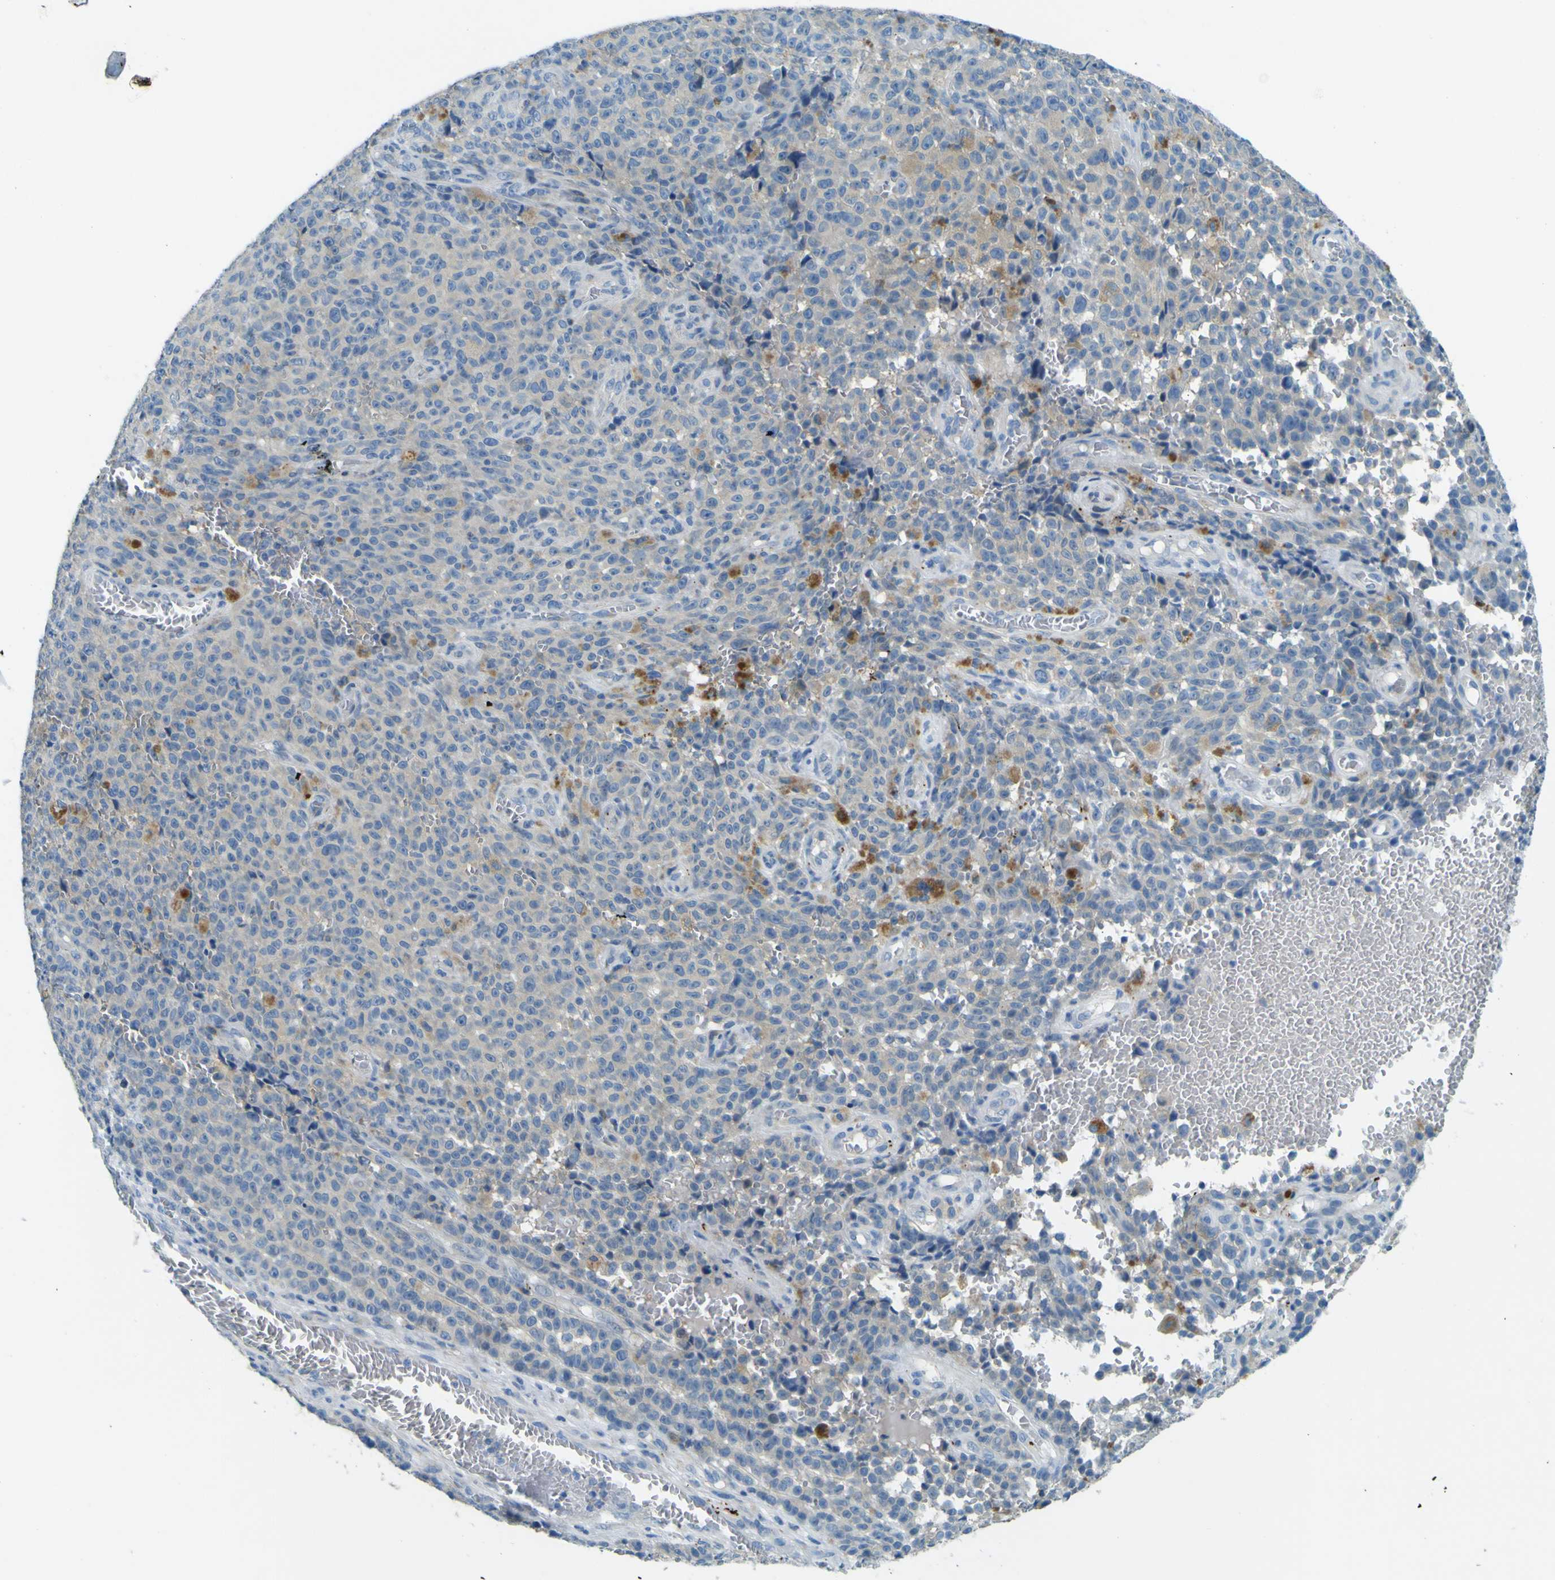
{"staining": {"intensity": "strong", "quantity": "<25%", "location": "cytoplasmic/membranous"}, "tissue": "melanoma", "cell_type": "Tumor cells", "image_type": "cancer", "snomed": [{"axis": "morphology", "description": "Malignant melanoma, NOS"}, {"axis": "topography", "description": "Skin"}], "caption": "There is medium levels of strong cytoplasmic/membranous positivity in tumor cells of malignant melanoma, as demonstrated by immunohistochemical staining (brown color).", "gene": "SORCS1", "patient": {"sex": "female", "age": 82}}